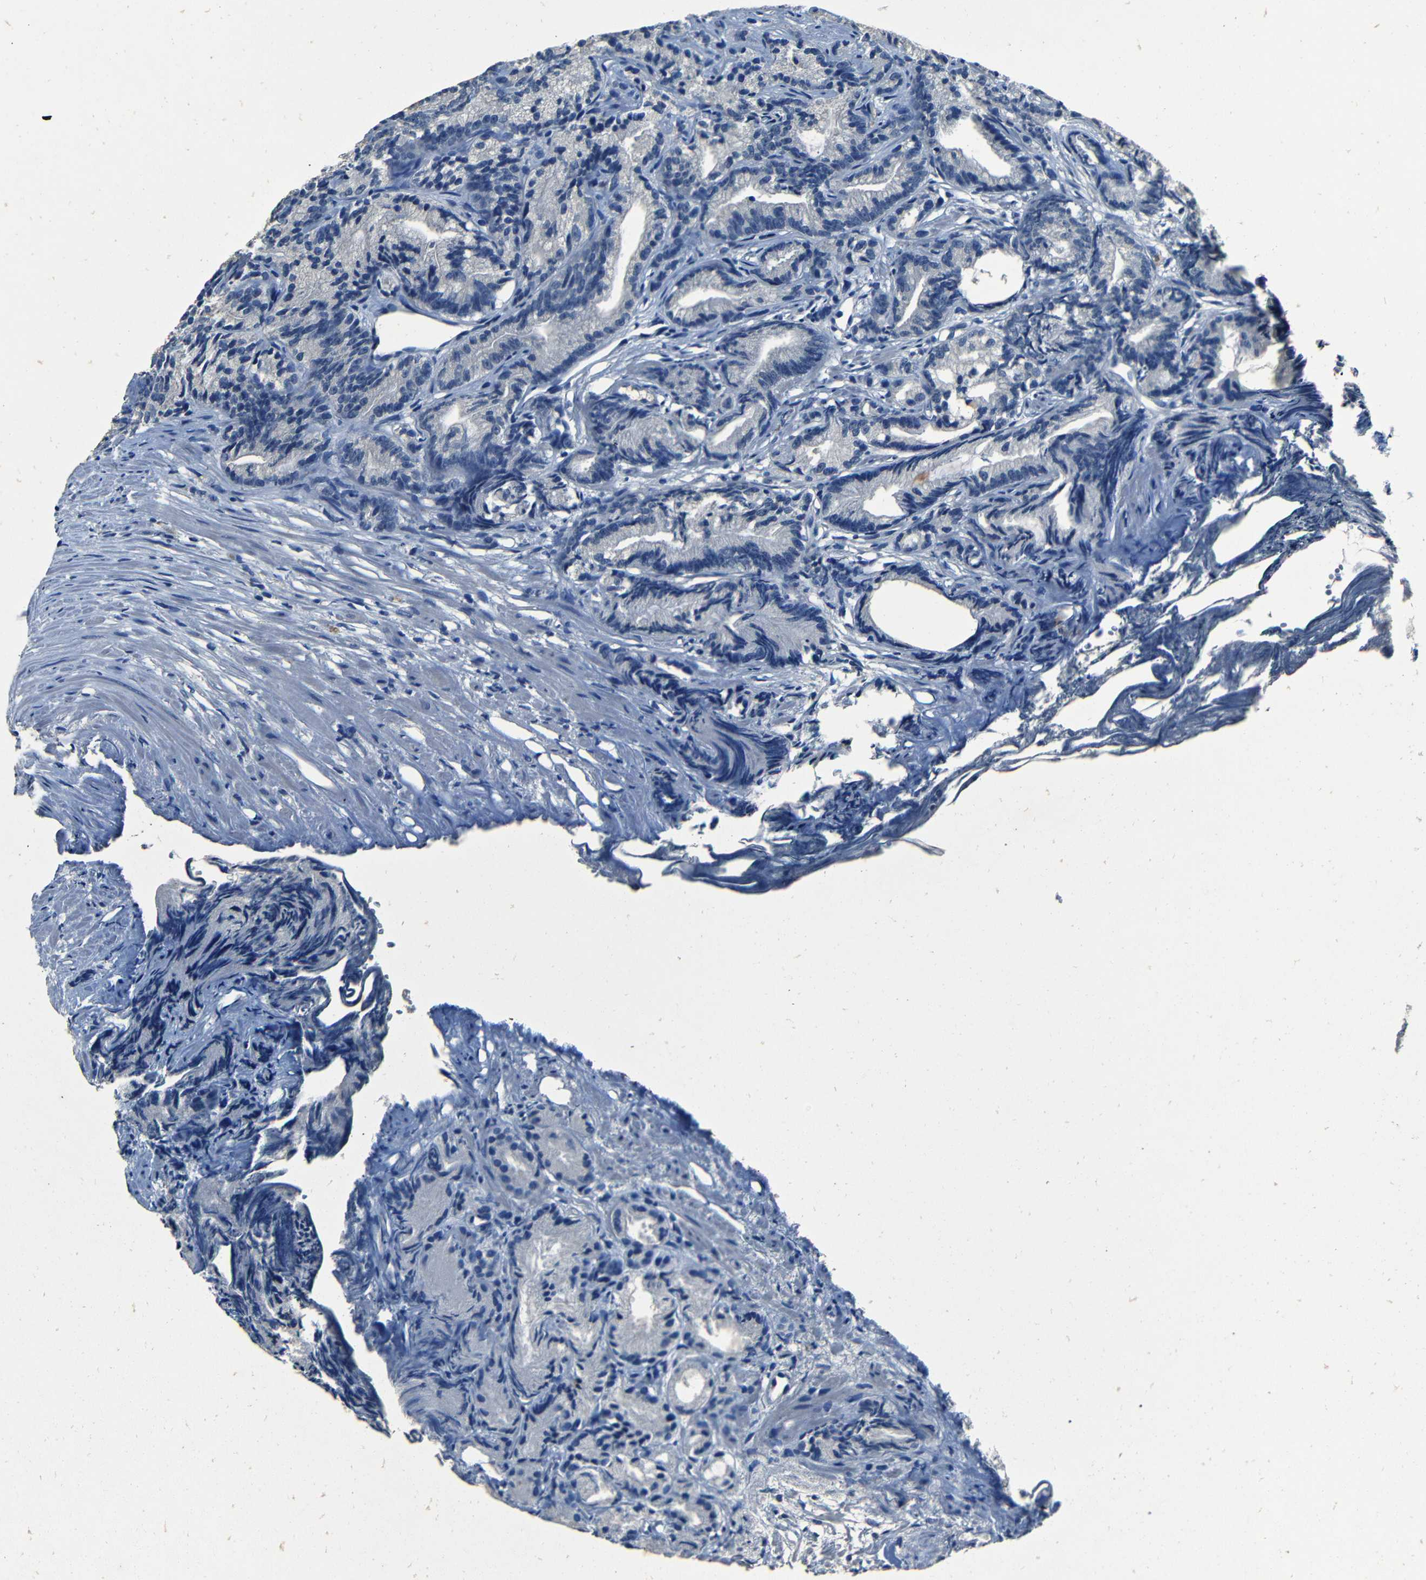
{"staining": {"intensity": "negative", "quantity": "none", "location": "none"}, "tissue": "prostate cancer", "cell_type": "Tumor cells", "image_type": "cancer", "snomed": [{"axis": "morphology", "description": "Adenocarcinoma, Low grade"}, {"axis": "topography", "description": "Prostate"}], "caption": "Prostate cancer was stained to show a protein in brown. There is no significant expression in tumor cells.", "gene": "NCMAP", "patient": {"sex": "male", "age": 89}}